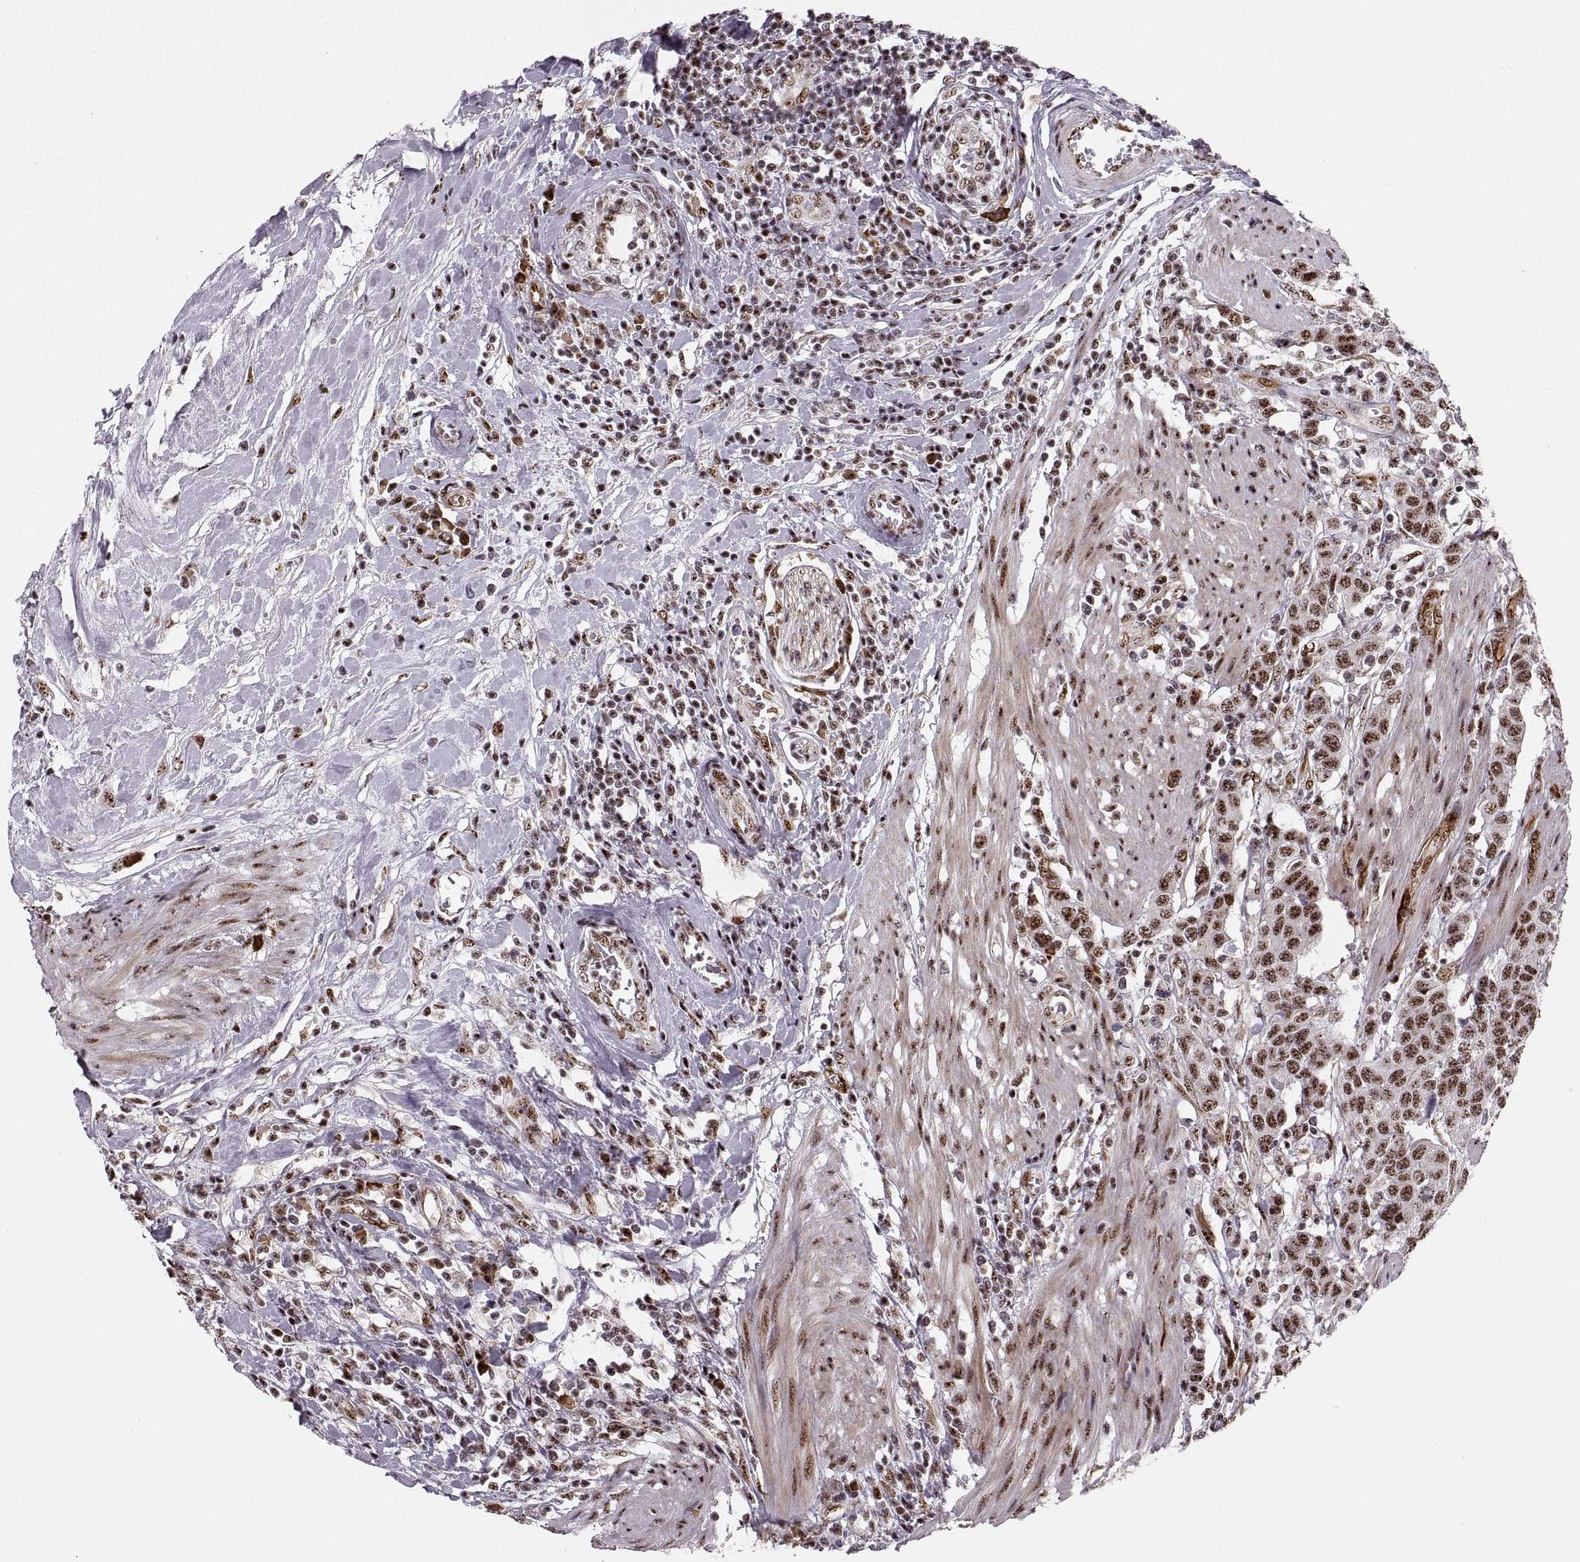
{"staining": {"intensity": "strong", "quantity": ">75%", "location": "nuclear"}, "tissue": "urothelial cancer", "cell_type": "Tumor cells", "image_type": "cancer", "snomed": [{"axis": "morphology", "description": "Urothelial carcinoma, High grade"}, {"axis": "topography", "description": "Urinary bladder"}], "caption": "This histopathology image exhibits immunohistochemistry staining of high-grade urothelial carcinoma, with high strong nuclear staining in approximately >75% of tumor cells.", "gene": "ZCCHC17", "patient": {"sex": "female", "age": 58}}